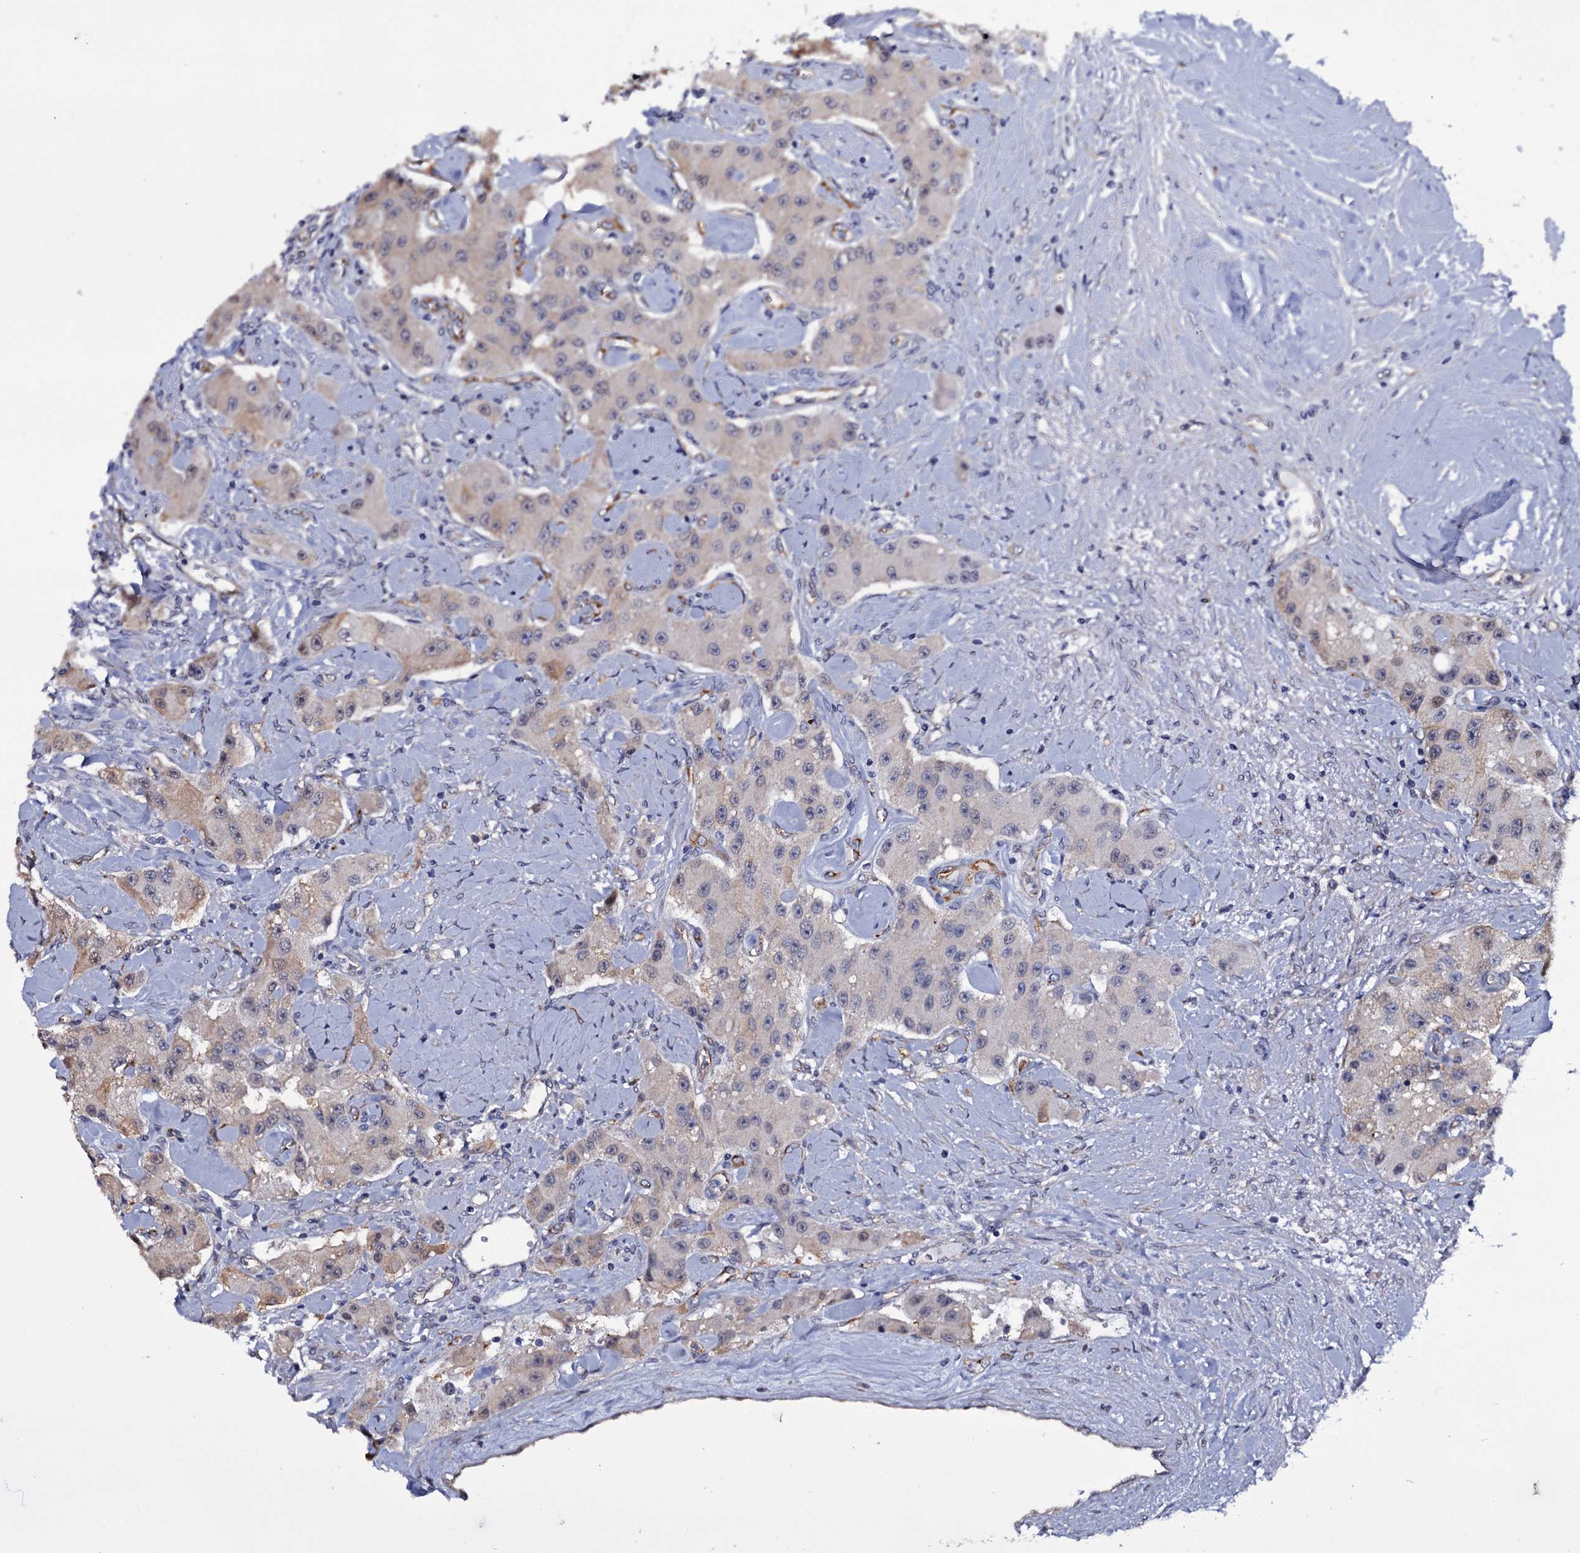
{"staining": {"intensity": "negative", "quantity": "none", "location": "none"}, "tissue": "carcinoid", "cell_type": "Tumor cells", "image_type": "cancer", "snomed": [{"axis": "morphology", "description": "Carcinoid, malignant, NOS"}, {"axis": "topography", "description": "Pancreas"}], "caption": "A high-resolution image shows IHC staining of carcinoid, which displays no significant staining in tumor cells.", "gene": "GAREM1", "patient": {"sex": "male", "age": 41}}